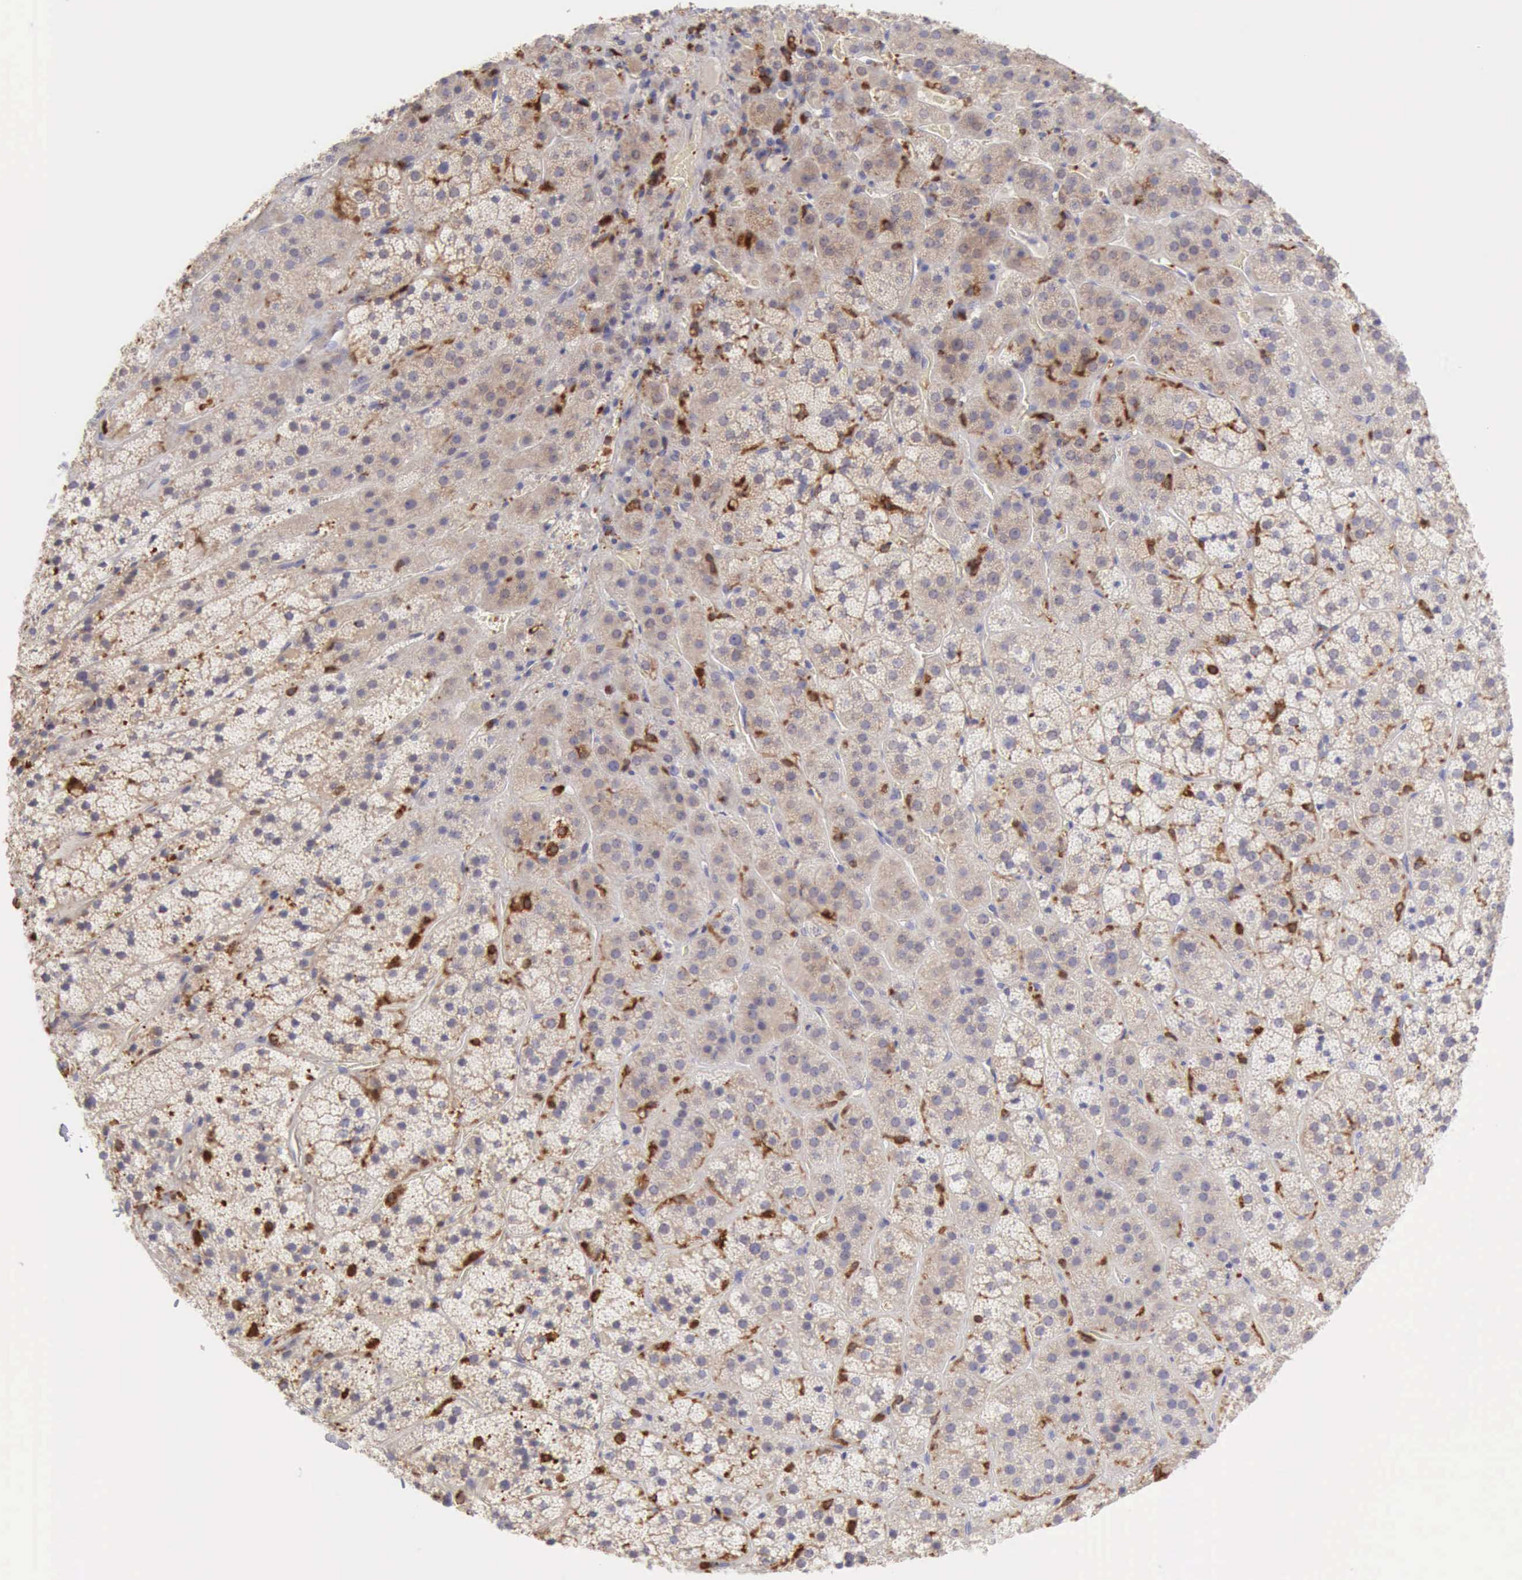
{"staining": {"intensity": "weak", "quantity": "<25%", "location": "cytoplasmic/membranous"}, "tissue": "adrenal gland", "cell_type": "Glandular cells", "image_type": "normal", "snomed": [{"axis": "morphology", "description": "Normal tissue, NOS"}, {"axis": "topography", "description": "Adrenal gland"}], "caption": "IHC micrograph of normal human adrenal gland stained for a protein (brown), which demonstrates no expression in glandular cells. (DAB (3,3'-diaminobenzidine) IHC visualized using brightfield microscopy, high magnification).", "gene": "ARHGAP4", "patient": {"sex": "female", "age": 44}}